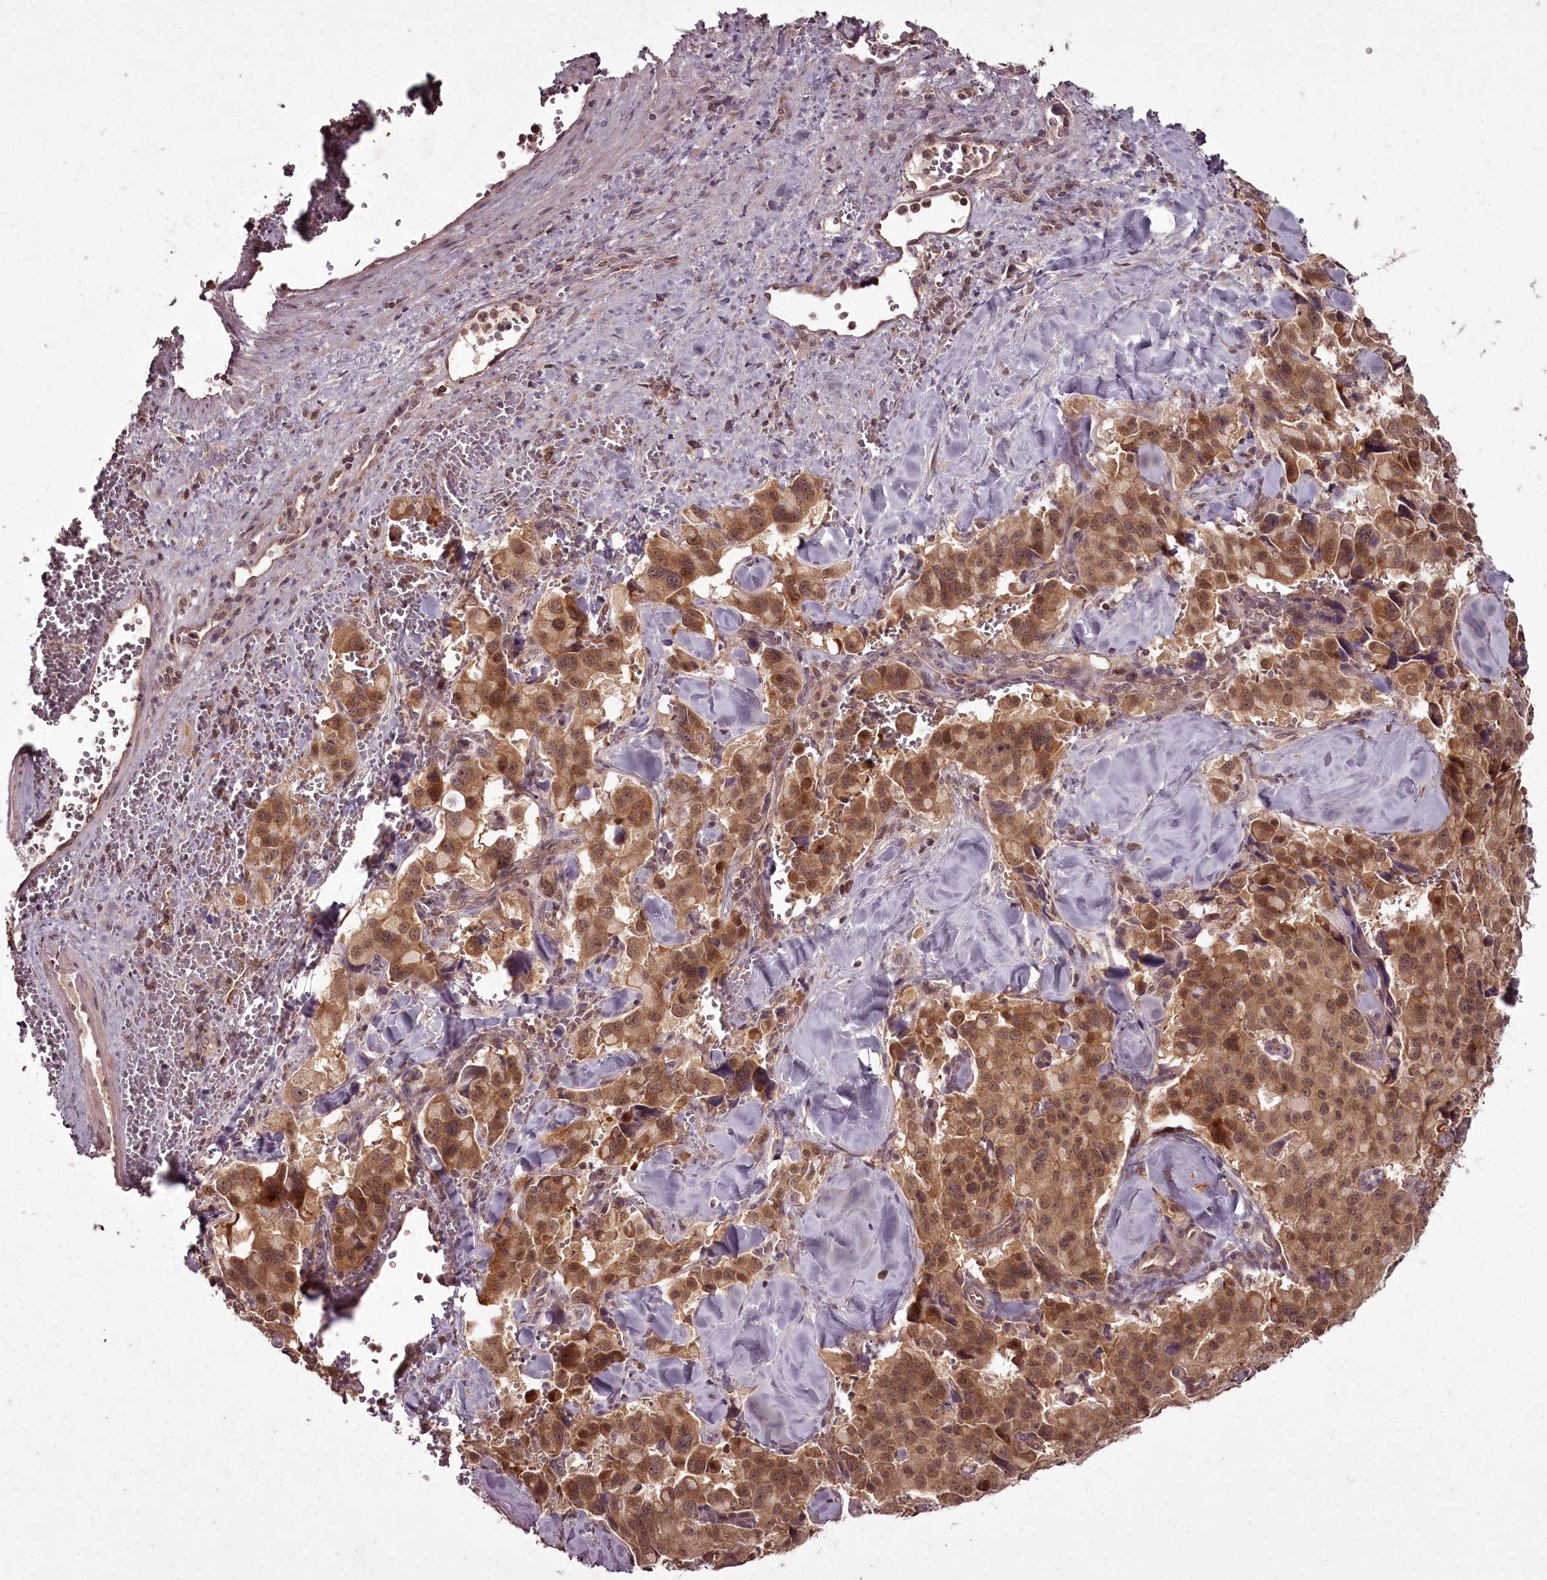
{"staining": {"intensity": "moderate", "quantity": ">75%", "location": "cytoplasmic/membranous,nuclear"}, "tissue": "pancreatic cancer", "cell_type": "Tumor cells", "image_type": "cancer", "snomed": [{"axis": "morphology", "description": "Adenocarcinoma, NOS"}, {"axis": "topography", "description": "Pancreas"}], "caption": "Pancreatic cancer (adenocarcinoma) tissue reveals moderate cytoplasmic/membranous and nuclear staining in about >75% of tumor cells", "gene": "PCBP2", "patient": {"sex": "male", "age": 65}}